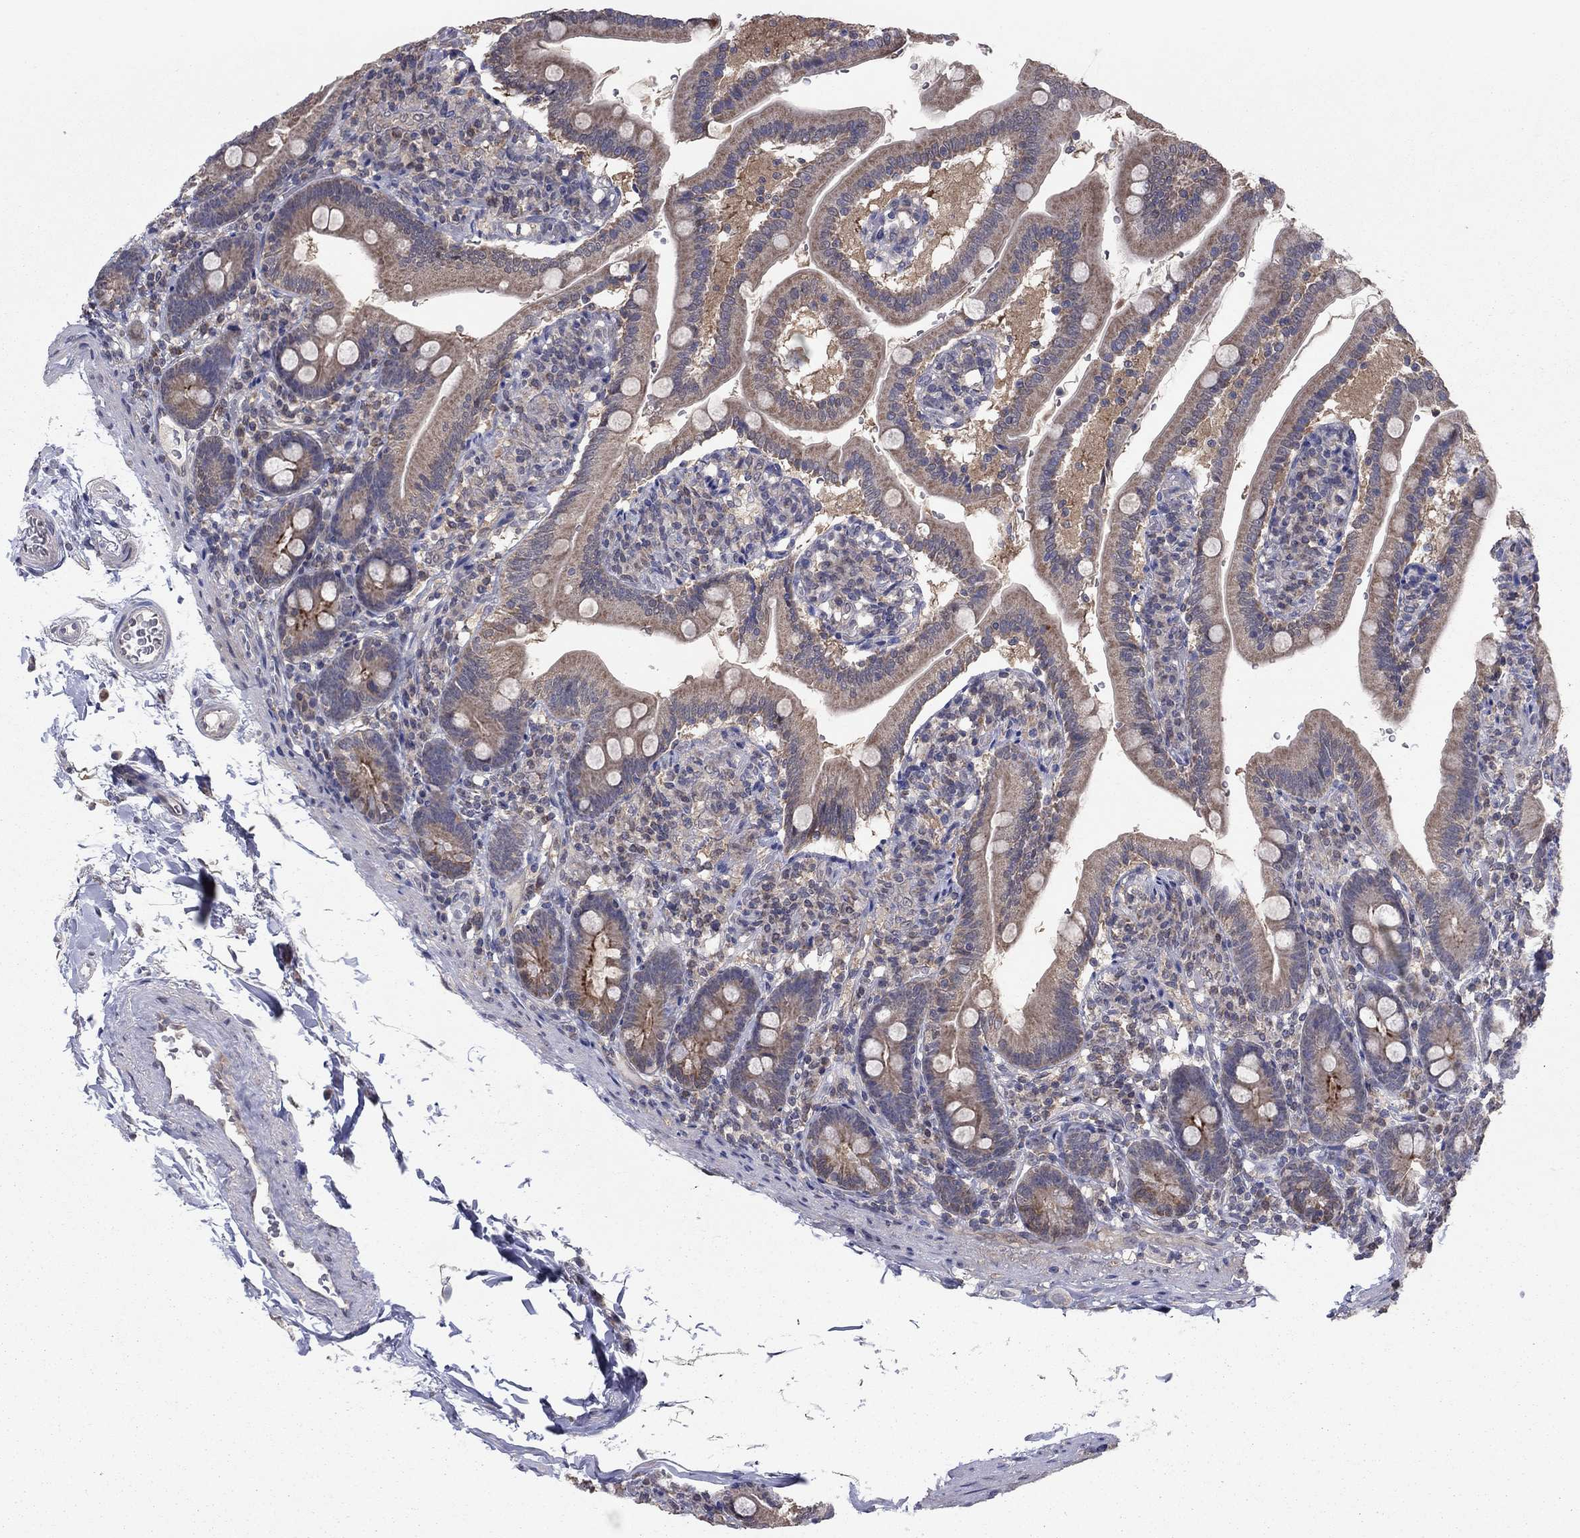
{"staining": {"intensity": "strong", "quantity": "<25%", "location": "cytoplasmic/membranous"}, "tissue": "duodenum", "cell_type": "Glandular cells", "image_type": "normal", "snomed": [{"axis": "morphology", "description": "Normal tissue, NOS"}, {"axis": "topography", "description": "Duodenum"}], "caption": "Immunohistochemical staining of unremarkable human duodenum reveals medium levels of strong cytoplasmic/membranous staining in about <25% of glandular cells.", "gene": "GRHPR", "patient": {"sex": "female", "age": 67}}